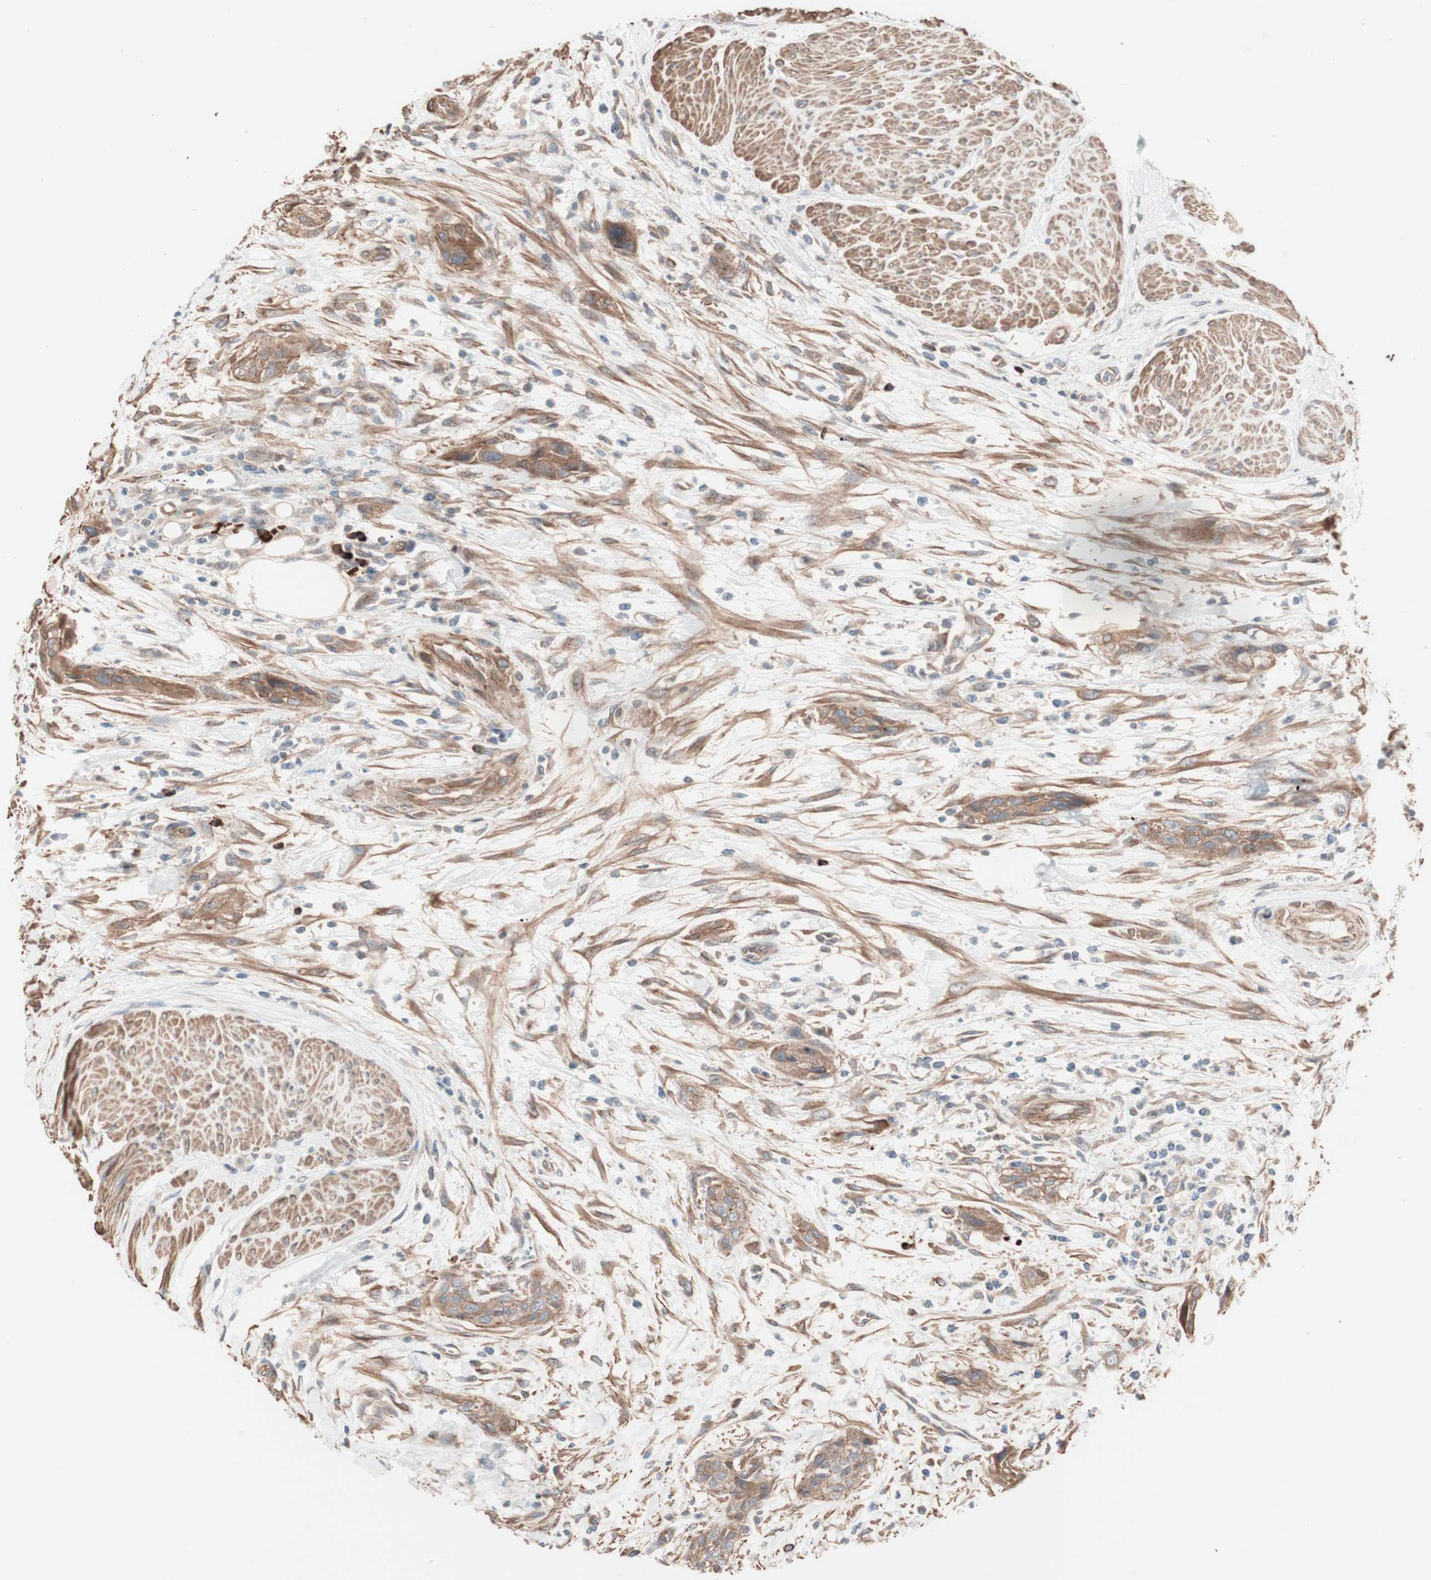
{"staining": {"intensity": "moderate", "quantity": ">75%", "location": "cytoplasmic/membranous"}, "tissue": "urothelial cancer", "cell_type": "Tumor cells", "image_type": "cancer", "snomed": [{"axis": "morphology", "description": "Urothelial carcinoma, High grade"}, {"axis": "topography", "description": "Urinary bladder"}], "caption": "Protein expression analysis of human urothelial cancer reveals moderate cytoplasmic/membranous positivity in approximately >75% of tumor cells. (IHC, brightfield microscopy, high magnification).", "gene": "ALG5", "patient": {"sex": "male", "age": 35}}